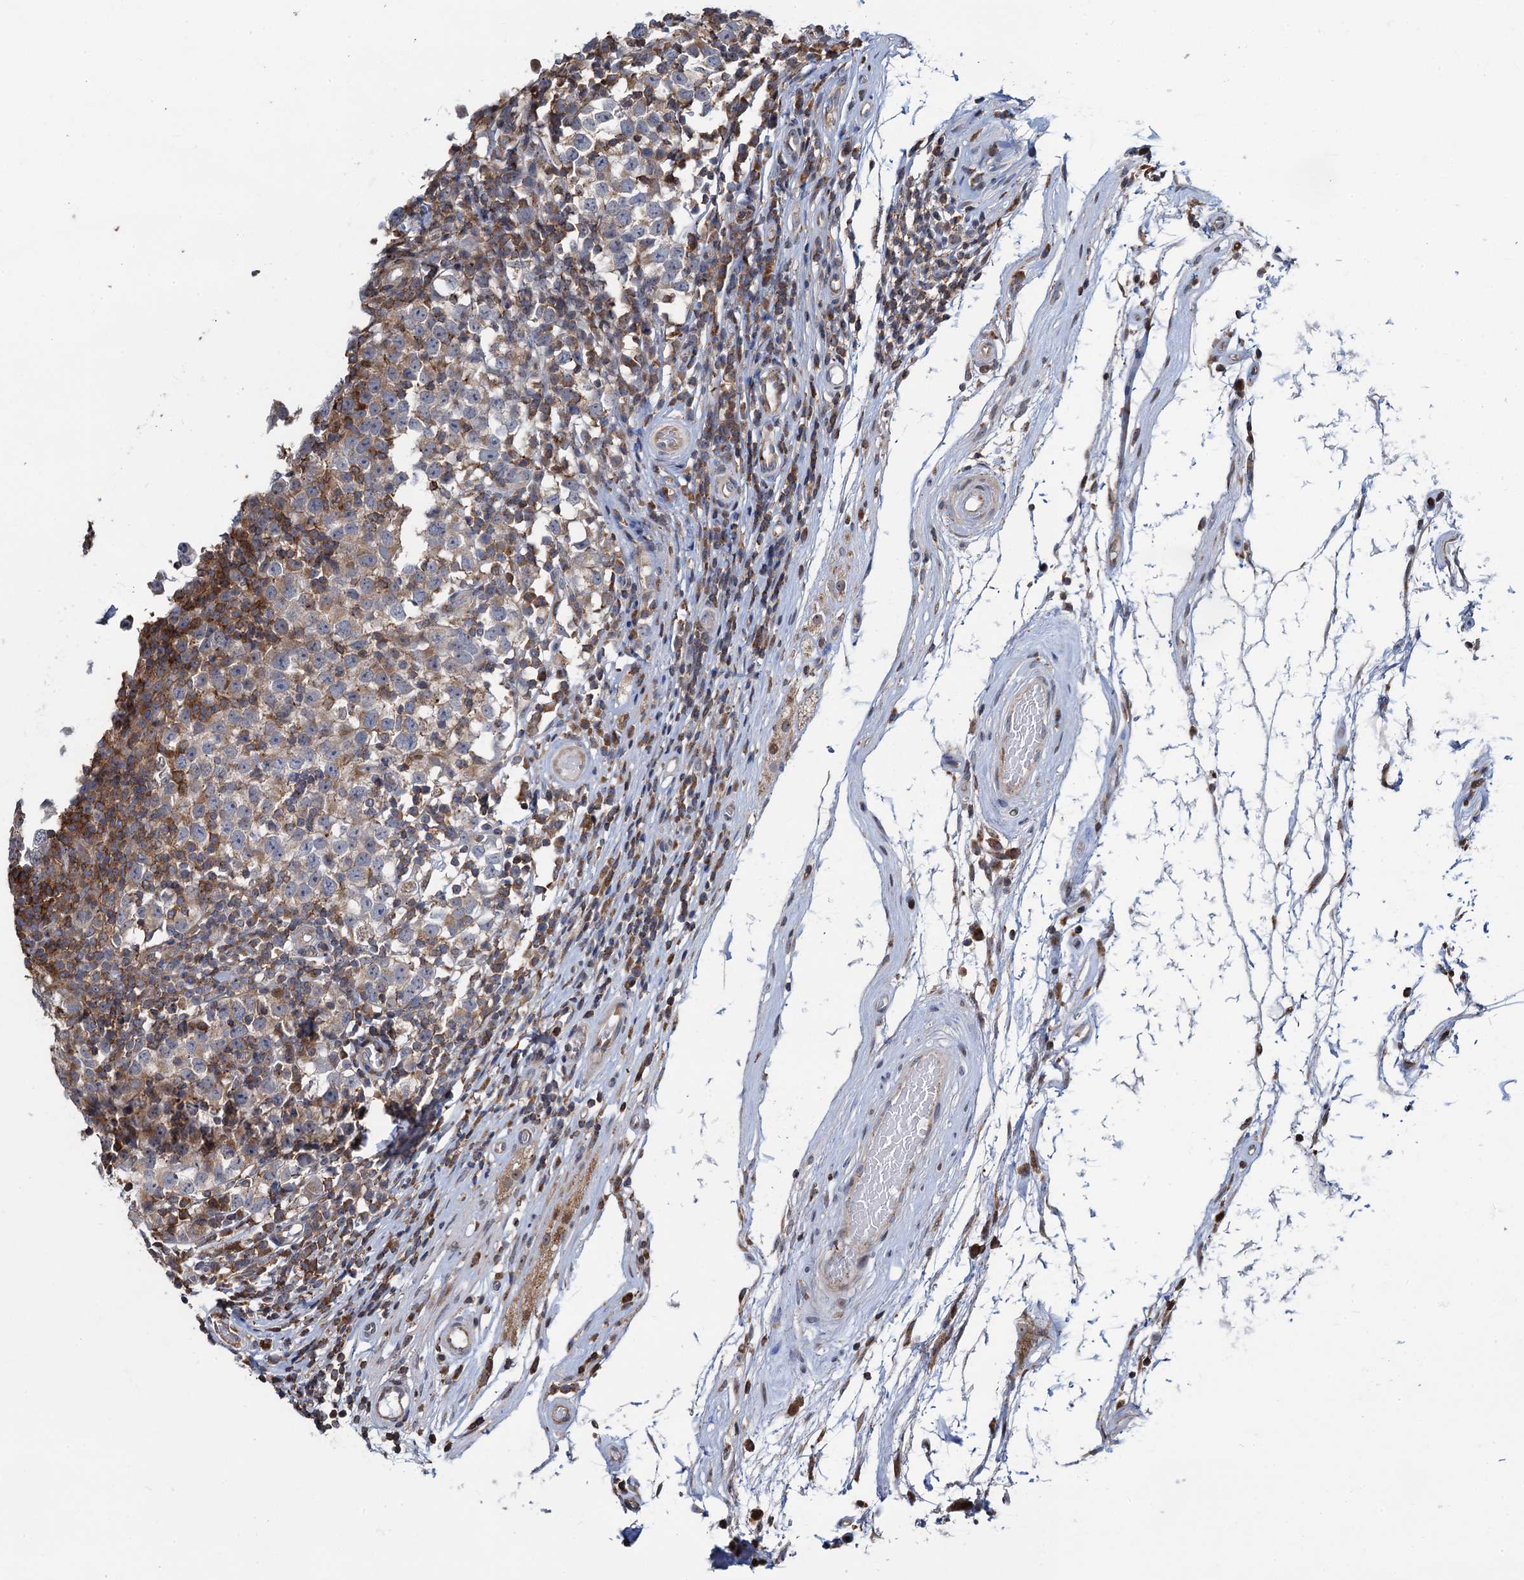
{"staining": {"intensity": "weak", "quantity": "<25%", "location": "cytoplasmic/membranous"}, "tissue": "testis cancer", "cell_type": "Tumor cells", "image_type": "cancer", "snomed": [{"axis": "morphology", "description": "Seminoma, NOS"}, {"axis": "topography", "description": "Testis"}], "caption": "Immunohistochemistry (IHC) image of neoplastic tissue: testis cancer (seminoma) stained with DAB reveals no significant protein staining in tumor cells.", "gene": "CCDC102A", "patient": {"sex": "male", "age": 65}}